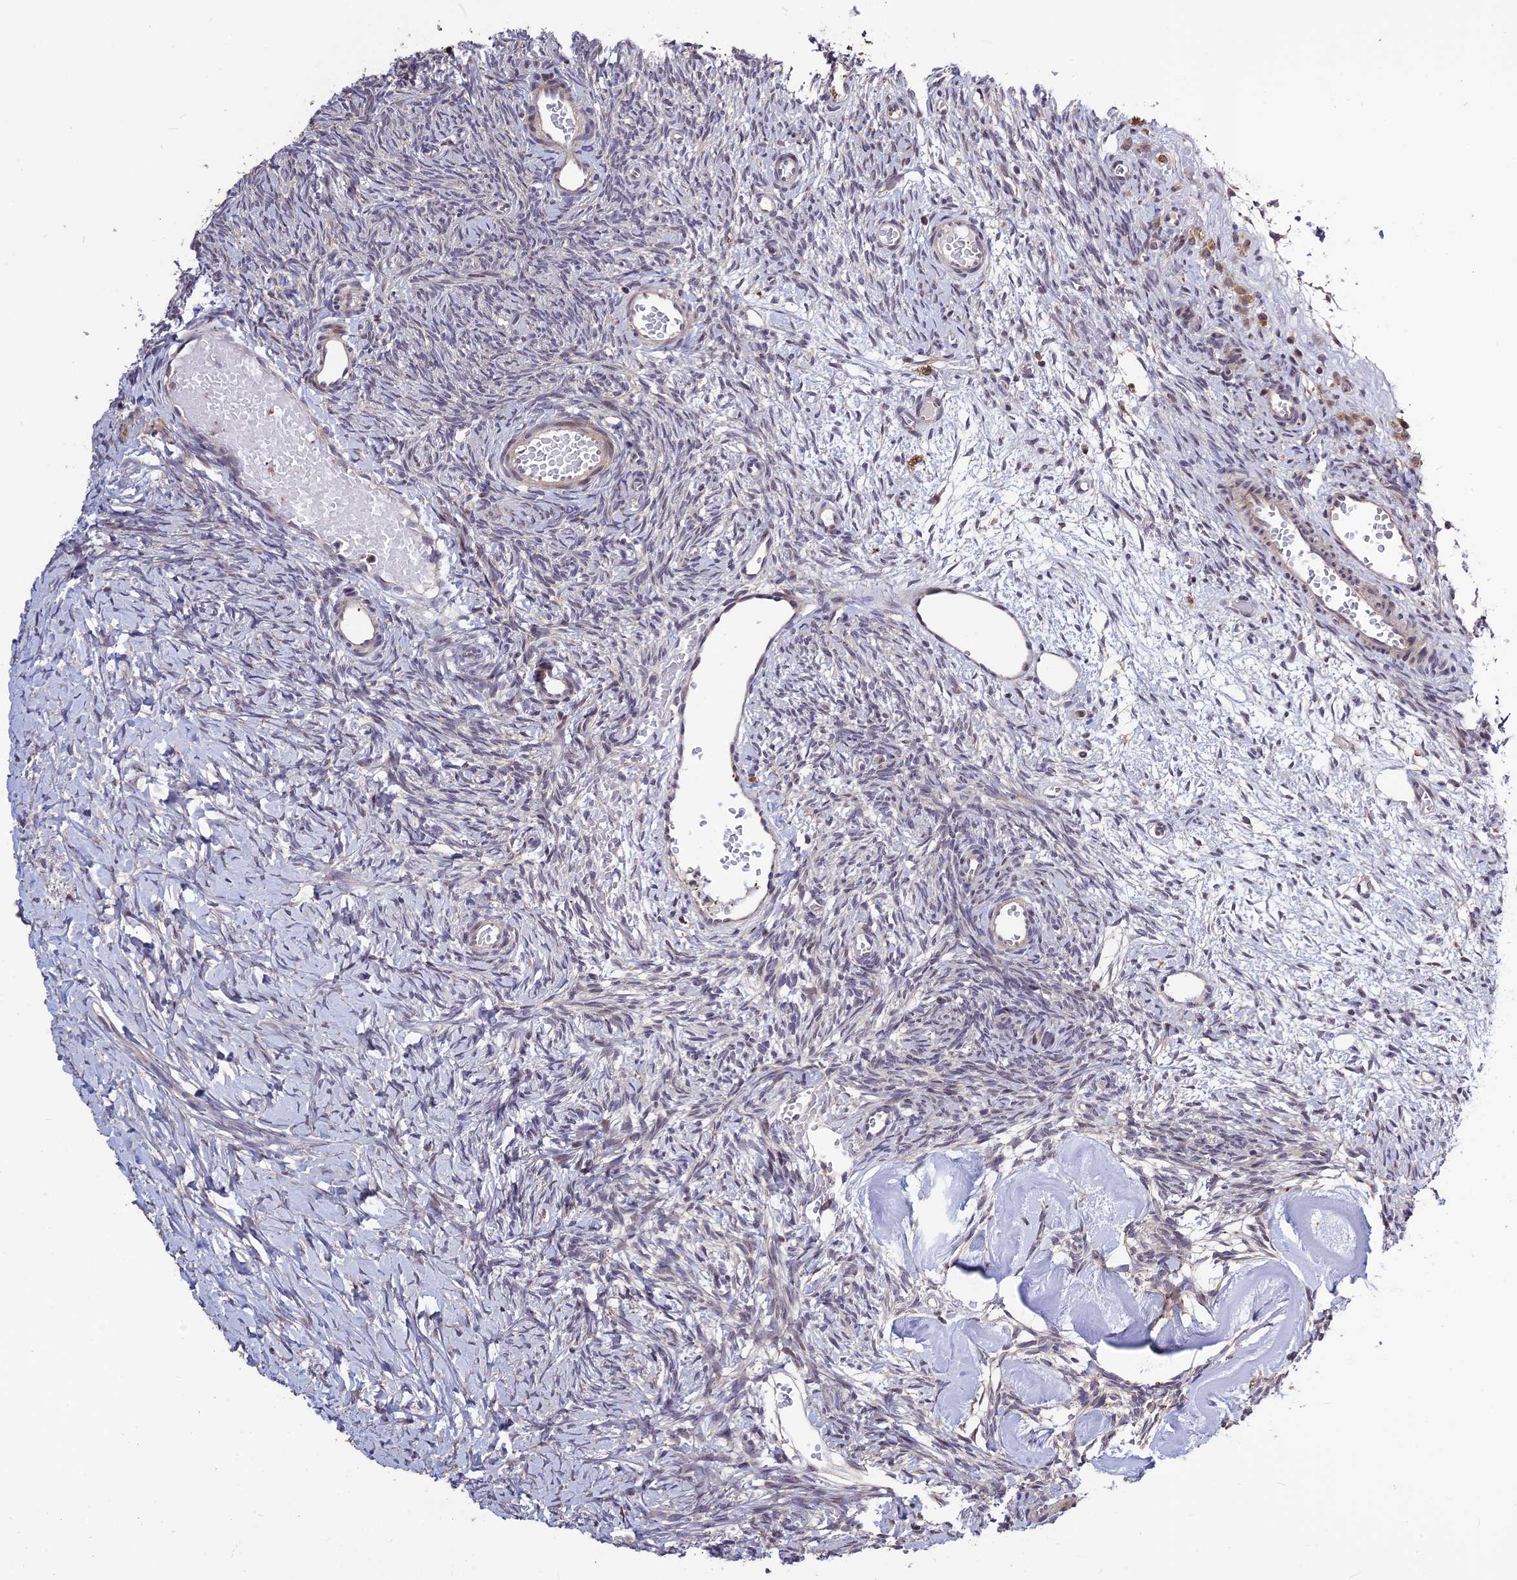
{"staining": {"intensity": "weak", "quantity": "<25%", "location": "cytoplasmic/membranous"}, "tissue": "ovary", "cell_type": "Follicle cells", "image_type": "normal", "snomed": [{"axis": "morphology", "description": "Normal tissue, NOS"}, {"axis": "topography", "description": "Ovary"}], "caption": "This micrograph is of benign ovary stained with immunohistochemistry to label a protein in brown with the nuclei are counter-stained blue. There is no expression in follicle cells.", "gene": "SPG21", "patient": {"sex": "female", "age": 39}}